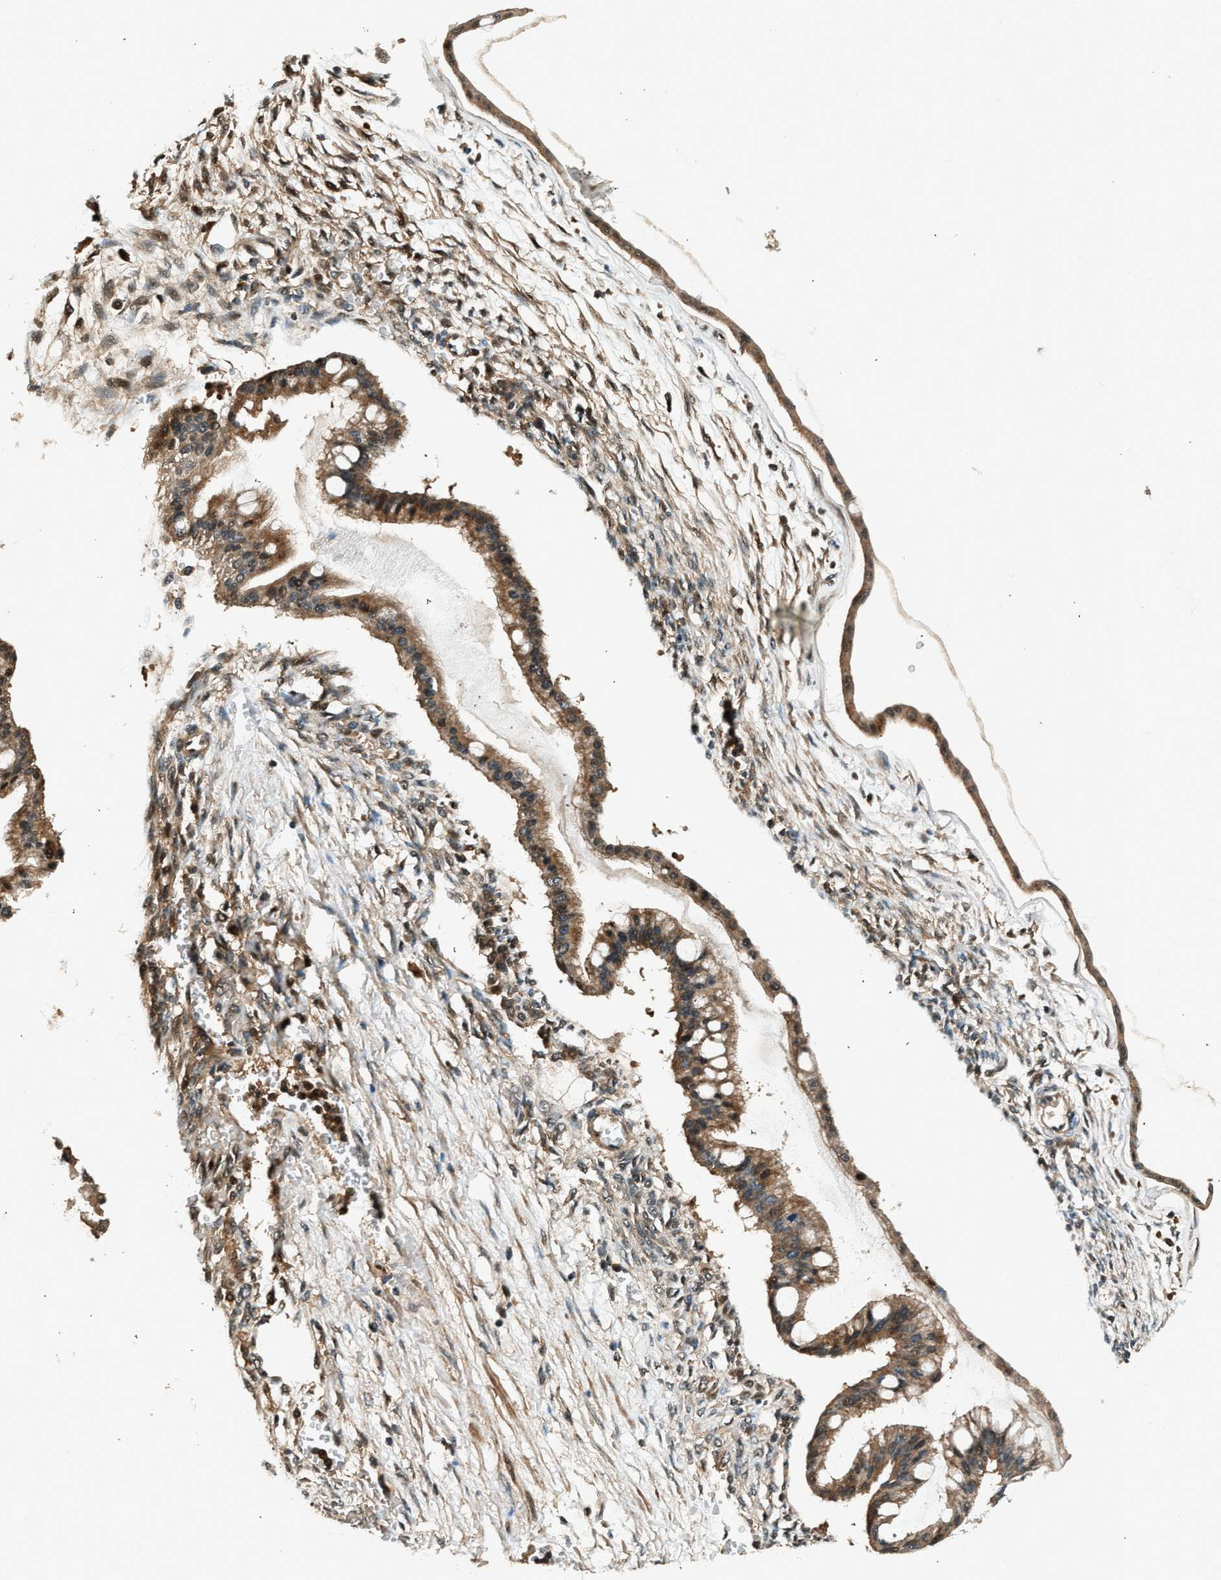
{"staining": {"intensity": "strong", "quantity": ">75%", "location": "cytoplasmic/membranous"}, "tissue": "ovarian cancer", "cell_type": "Tumor cells", "image_type": "cancer", "snomed": [{"axis": "morphology", "description": "Cystadenocarcinoma, mucinous, NOS"}, {"axis": "topography", "description": "Ovary"}], "caption": "Immunohistochemistry of mucinous cystadenocarcinoma (ovarian) shows high levels of strong cytoplasmic/membranous expression in approximately >75% of tumor cells.", "gene": "ARHGEF11", "patient": {"sex": "female", "age": 73}}